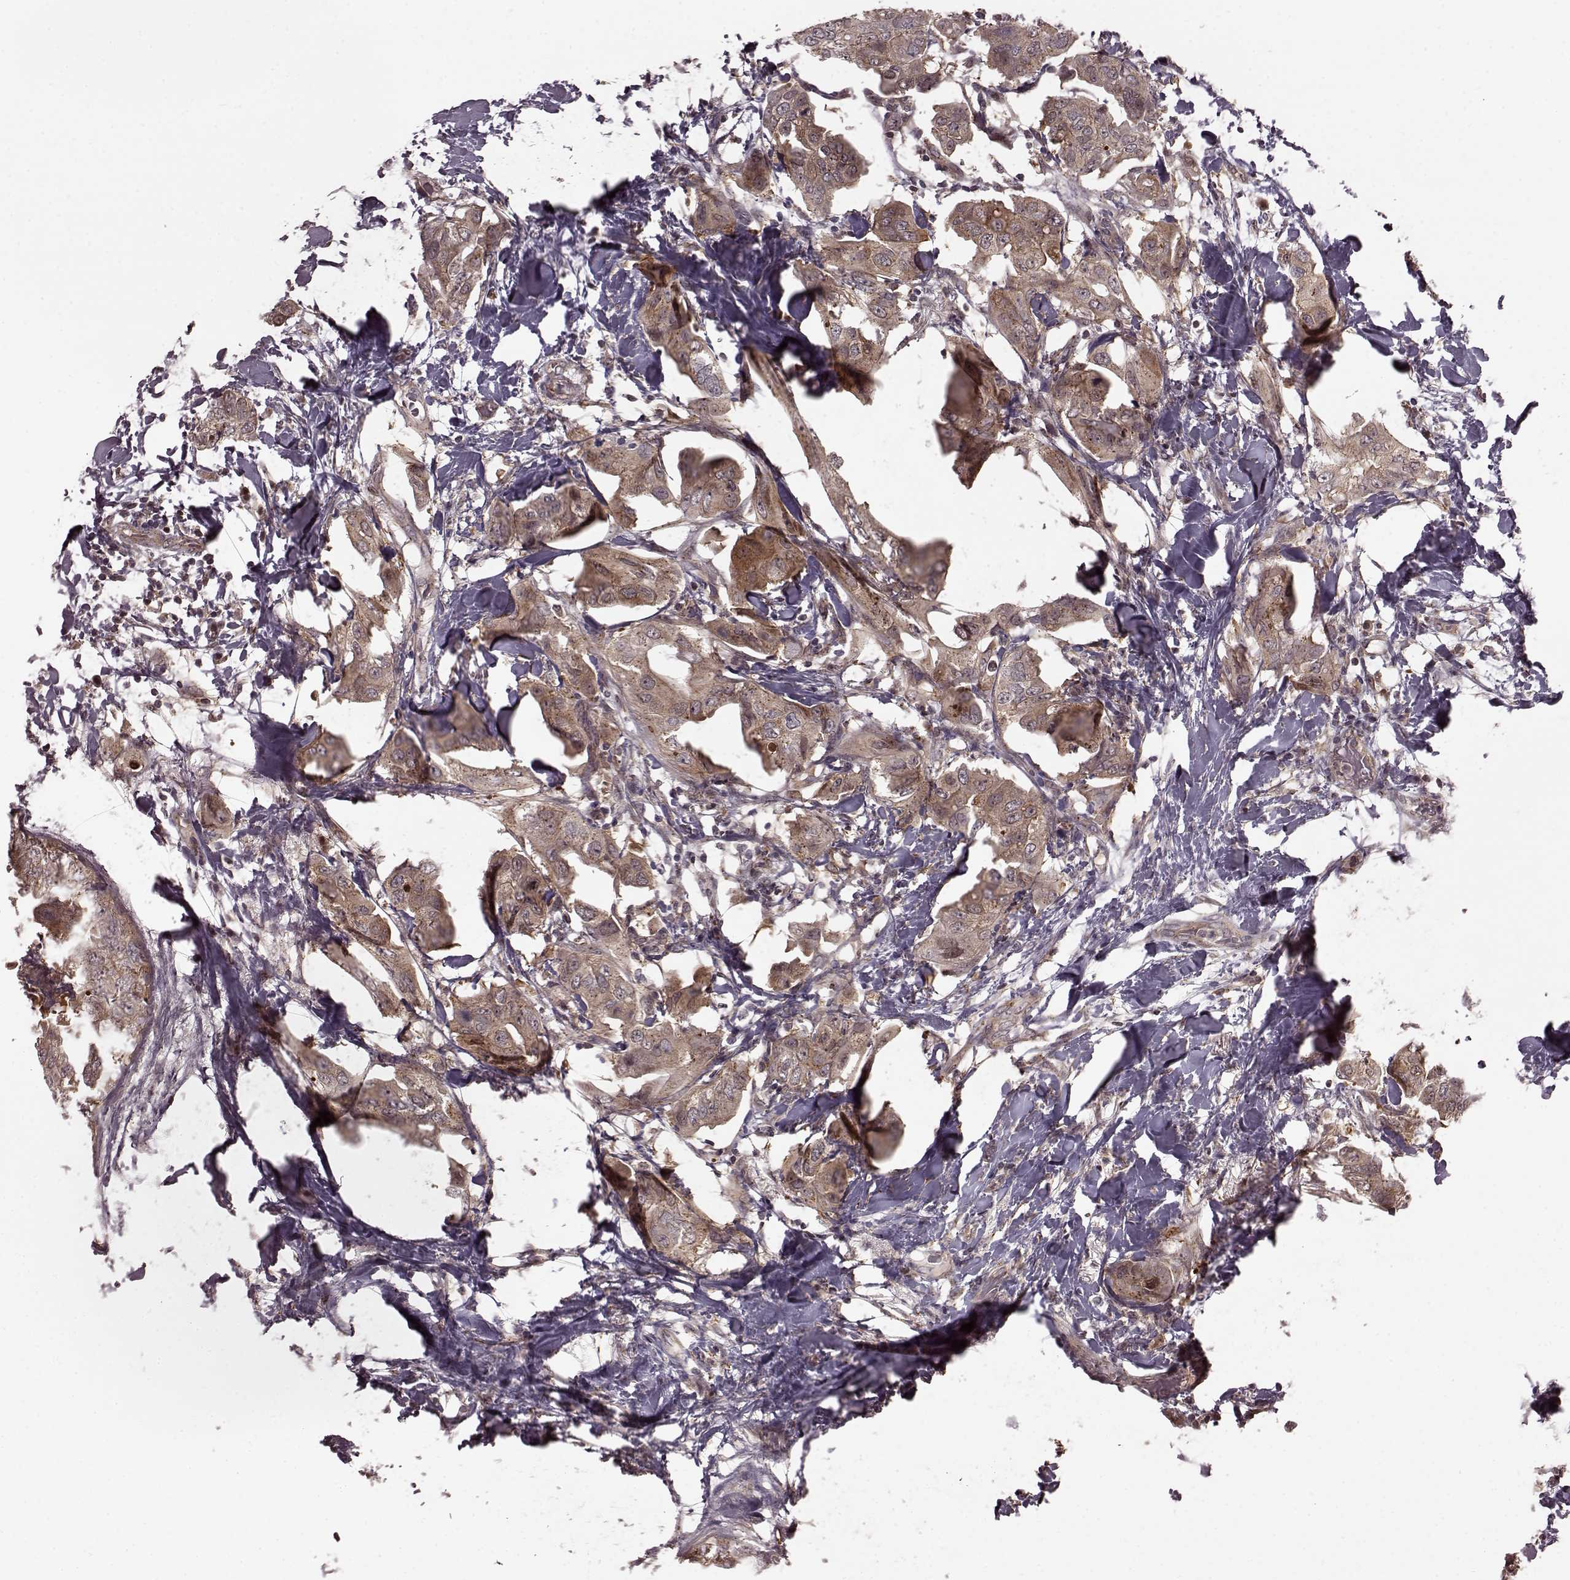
{"staining": {"intensity": "weak", "quantity": ">75%", "location": "cytoplasmic/membranous"}, "tissue": "breast cancer", "cell_type": "Tumor cells", "image_type": "cancer", "snomed": [{"axis": "morphology", "description": "Normal tissue, NOS"}, {"axis": "morphology", "description": "Duct carcinoma"}, {"axis": "topography", "description": "Breast"}], "caption": "A high-resolution photomicrograph shows IHC staining of breast cancer (invasive ductal carcinoma), which demonstrates weak cytoplasmic/membranous positivity in about >75% of tumor cells.", "gene": "GSS", "patient": {"sex": "female", "age": 40}}